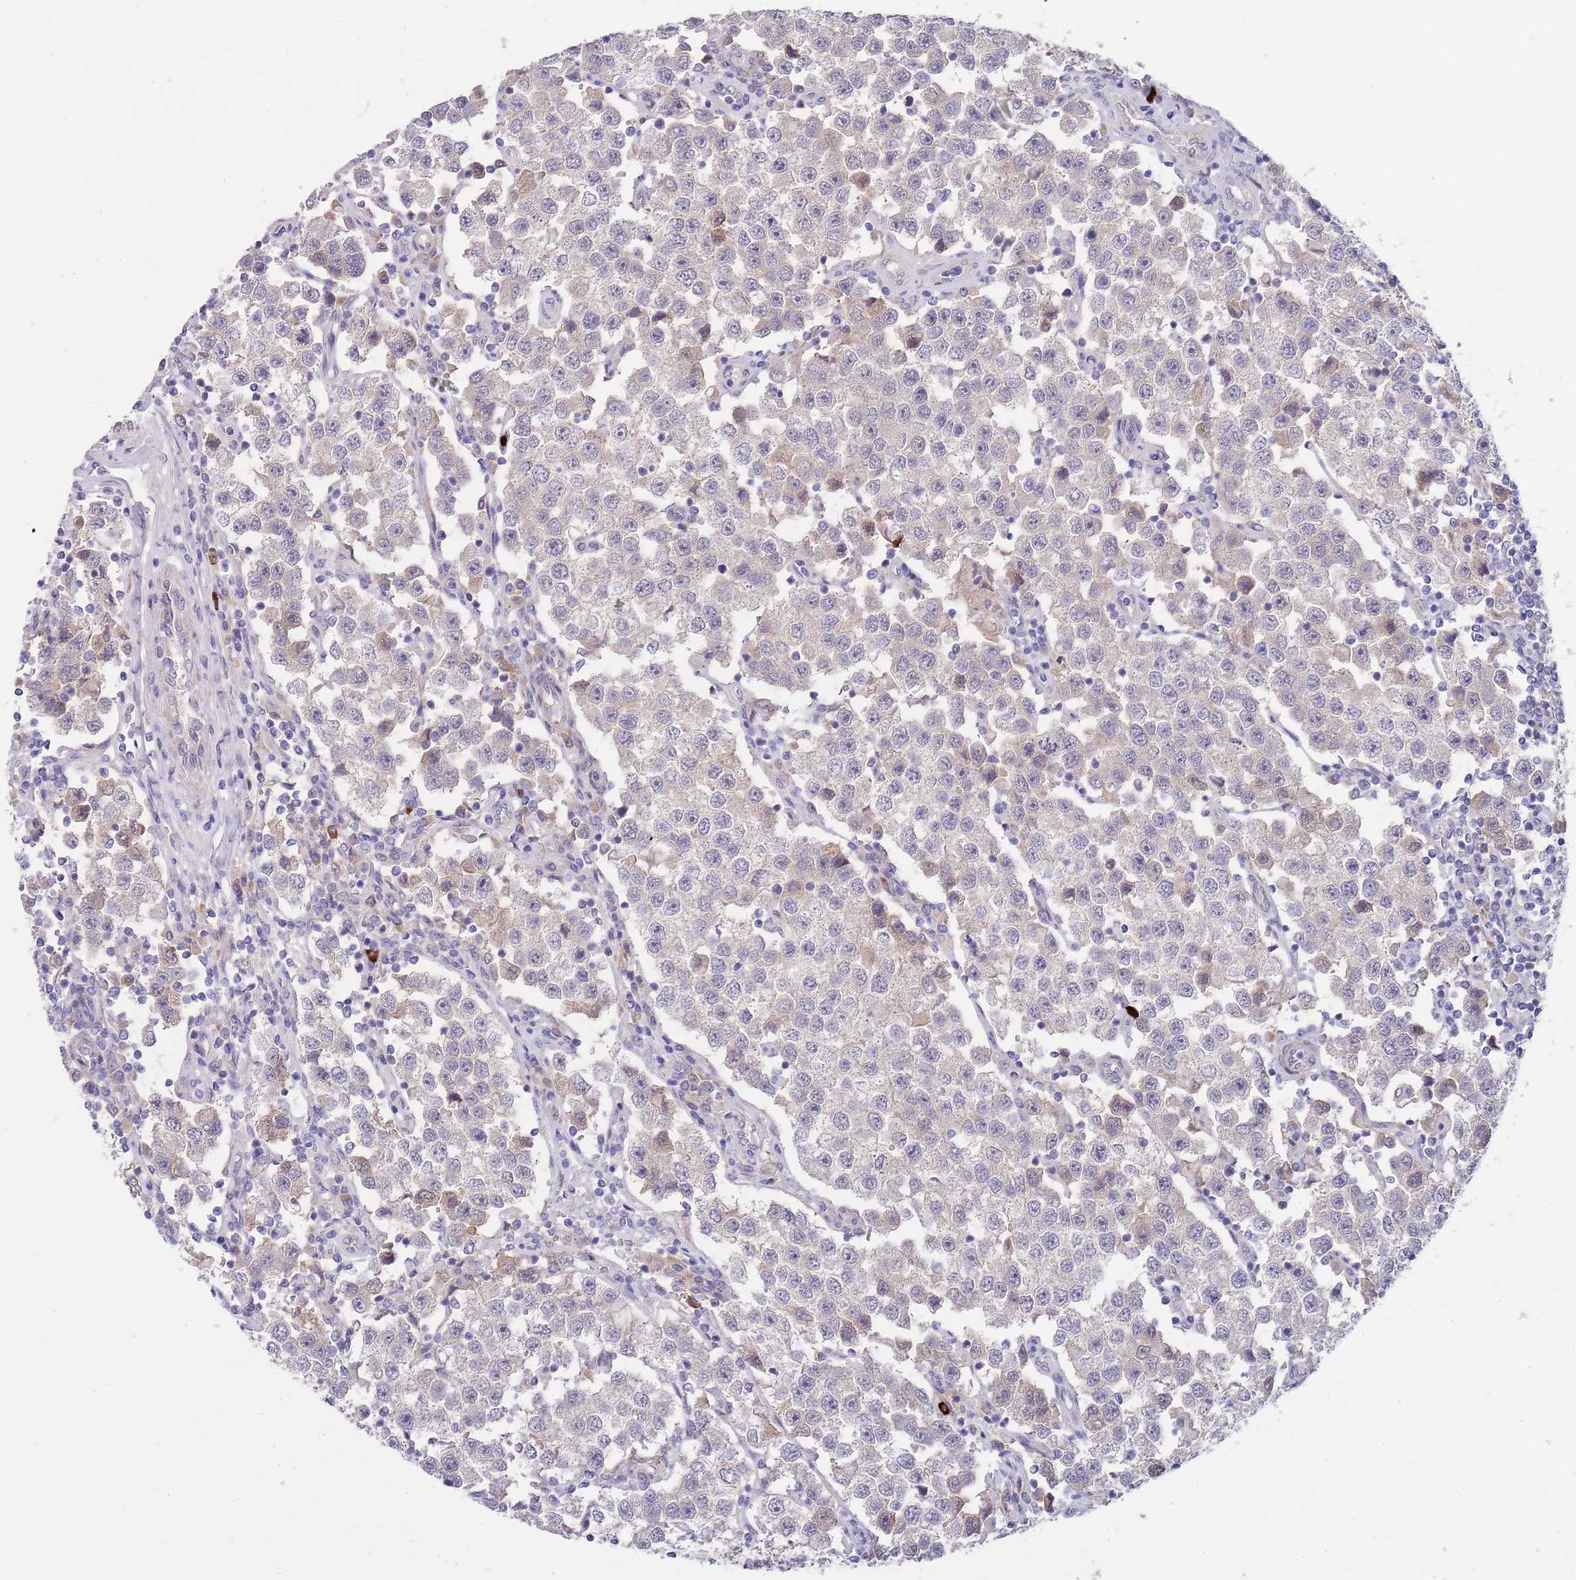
{"staining": {"intensity": "negative", "quantity": "none", "location": "none"}, "tissue": "testis cancer", "cell_type": "Tumor cells", "image_type": "cancer", "snomed": [{"axis": "morphology", "description": "Seminoma, NOS"}, {"axis": "topography", "description": "Testis"}], "caption": "This micrograph is of seminoma (testis) stained with immunohistochemistry (IHC) to label a protein in brown with the nuclei are counter-stained blue. There is no positivity in tumor cells.", "gene": "NLRP6", "patient": {"sex": "male", "age": 37}}